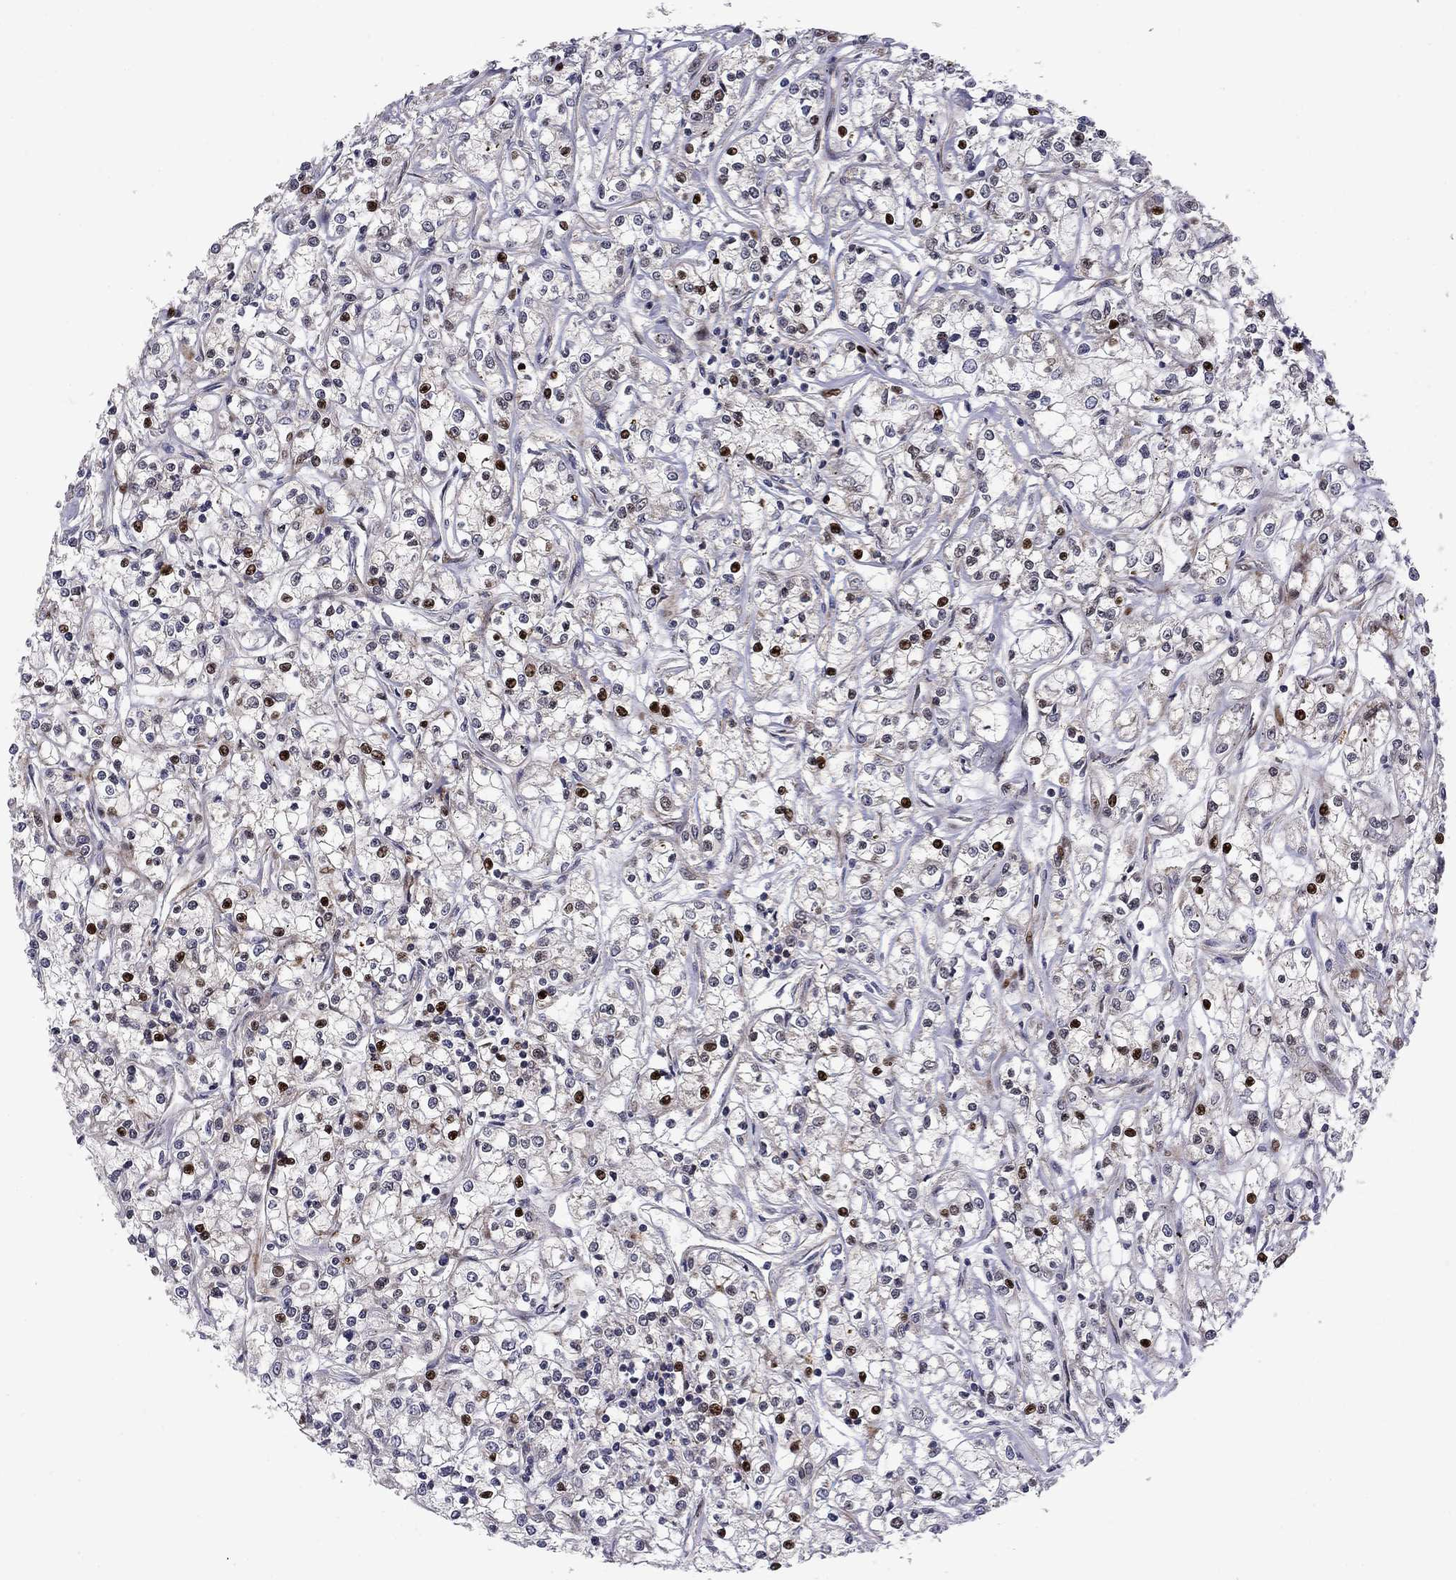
{"staining": {"intensity": "strong", "quantity": "<25%", "location": "nuclear"}, "tissue": "renal cancer", "cell_type": "Tumor cells", "image_type": "cancer", "snomed": [{"axis": "morphology", "description": "Adenocarcinoma, NOS"}, {"axis": "topography", "description": "Kidney"}], "caption": "Renal cancer (adenocarcinoma) stained with a brown dye reveals strong nuclear positive expression in about <25% of tumor cells.", "gene": "MIOS", "patient": {"sex": "female", "age": 59}}